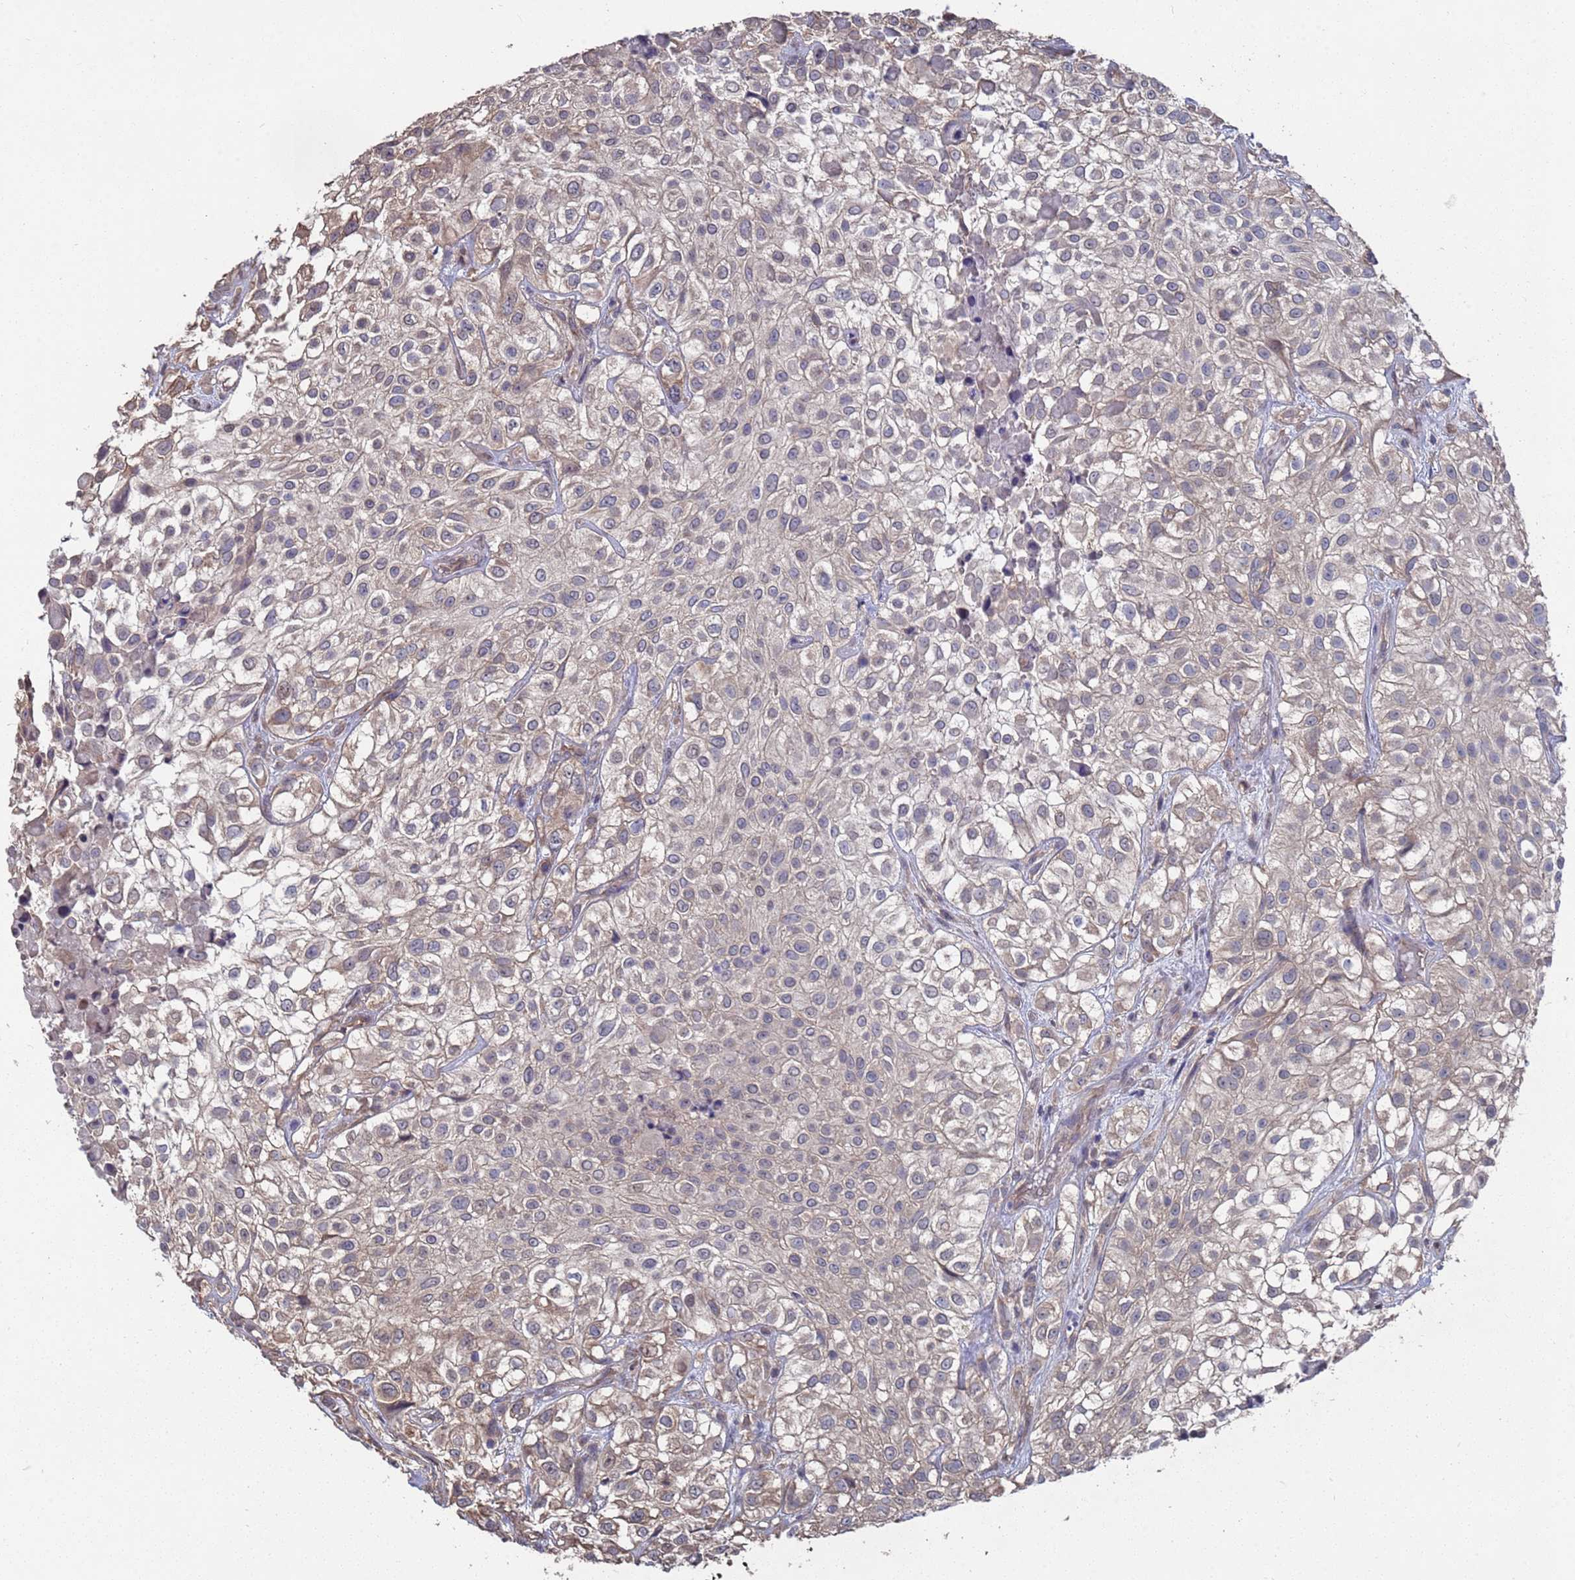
{"staining": {"intensity": "moderate", "quantity": "25%-75%", "location": "cytoplasmic/membranous"}, "tissue": "urothelial cancer", "cell_type": "Tumor cells", "image_type": "cancer", "snomed": [{"axis": "morphology", "description": "Urothelial carcinoma, High grade"}, {"axis": "topography", "description": "Urinary bladder"}], "caption": "Immunohistochemistry (IHC) photomicrograph of urothelial cancer stained for a protein (brown), which exhibits medium levels of moderate cytoplasmic/membranous staining in about 25%-75% of tumor cells.", "gene": "CFAP119", "patient": {"sex": "male", "age": 56}}